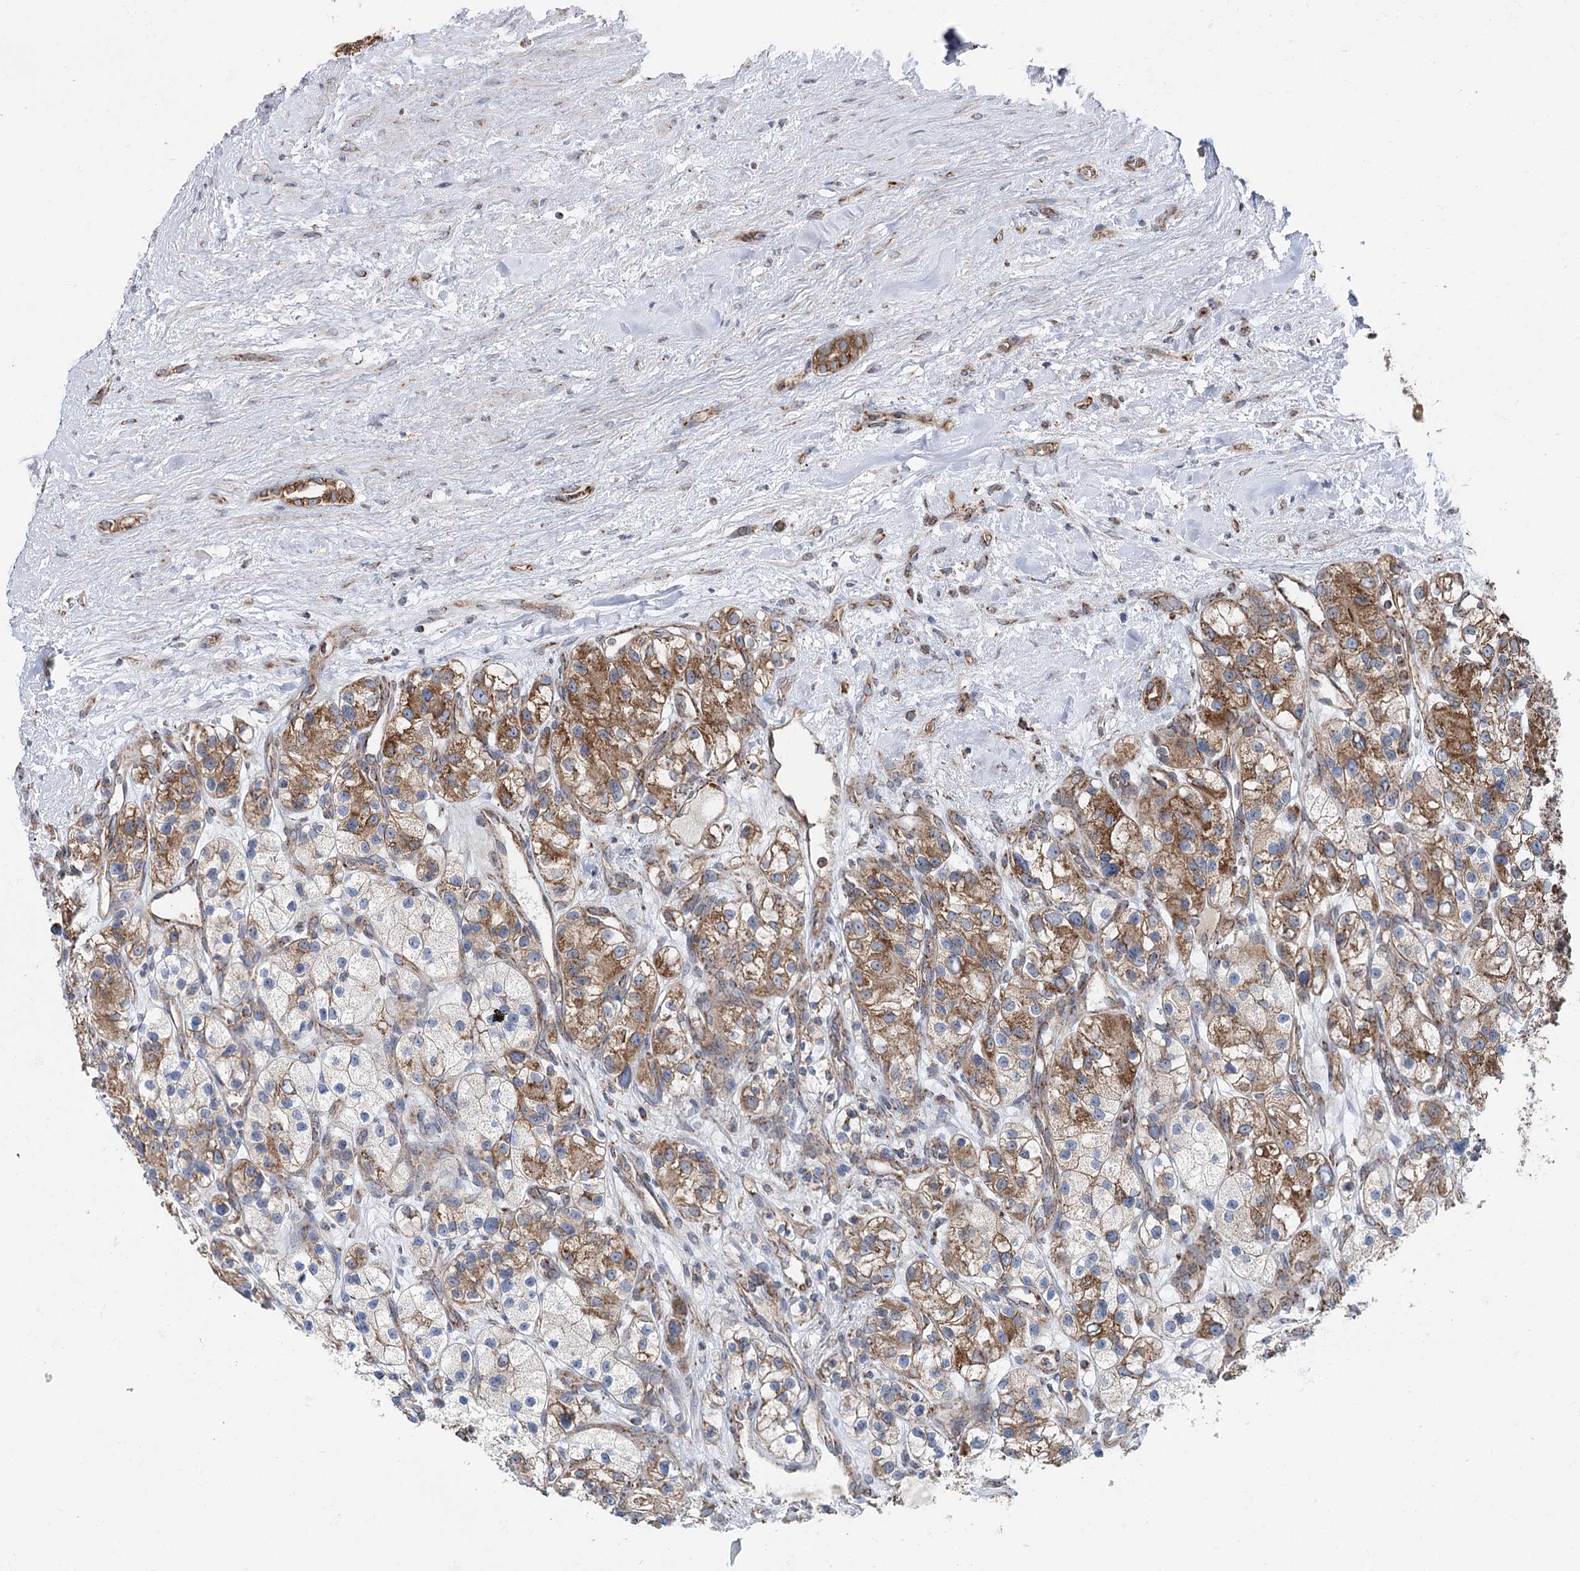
{"staining": {"intensity": "moderate", "quantity": "25%-75%", "location": "cytoplasmic/membranous"}, "tissue": "renal cancer", "cell_type": "Tumor cells", "image_type": "cancer", "snomed": [{"axis": "morphology", "description": "Adenocarcinoma, NOS"}, {"axis": "topography", "description": "Kidney"}], "caption": "This micrograph displays IHC staining of renal cancer, with medium moderate cytoplasmic/membranous positivity in about 25%-75% of tumor cells.", "gene": "MSANTD2", "patient": {"sex": "female", "age": 57}}